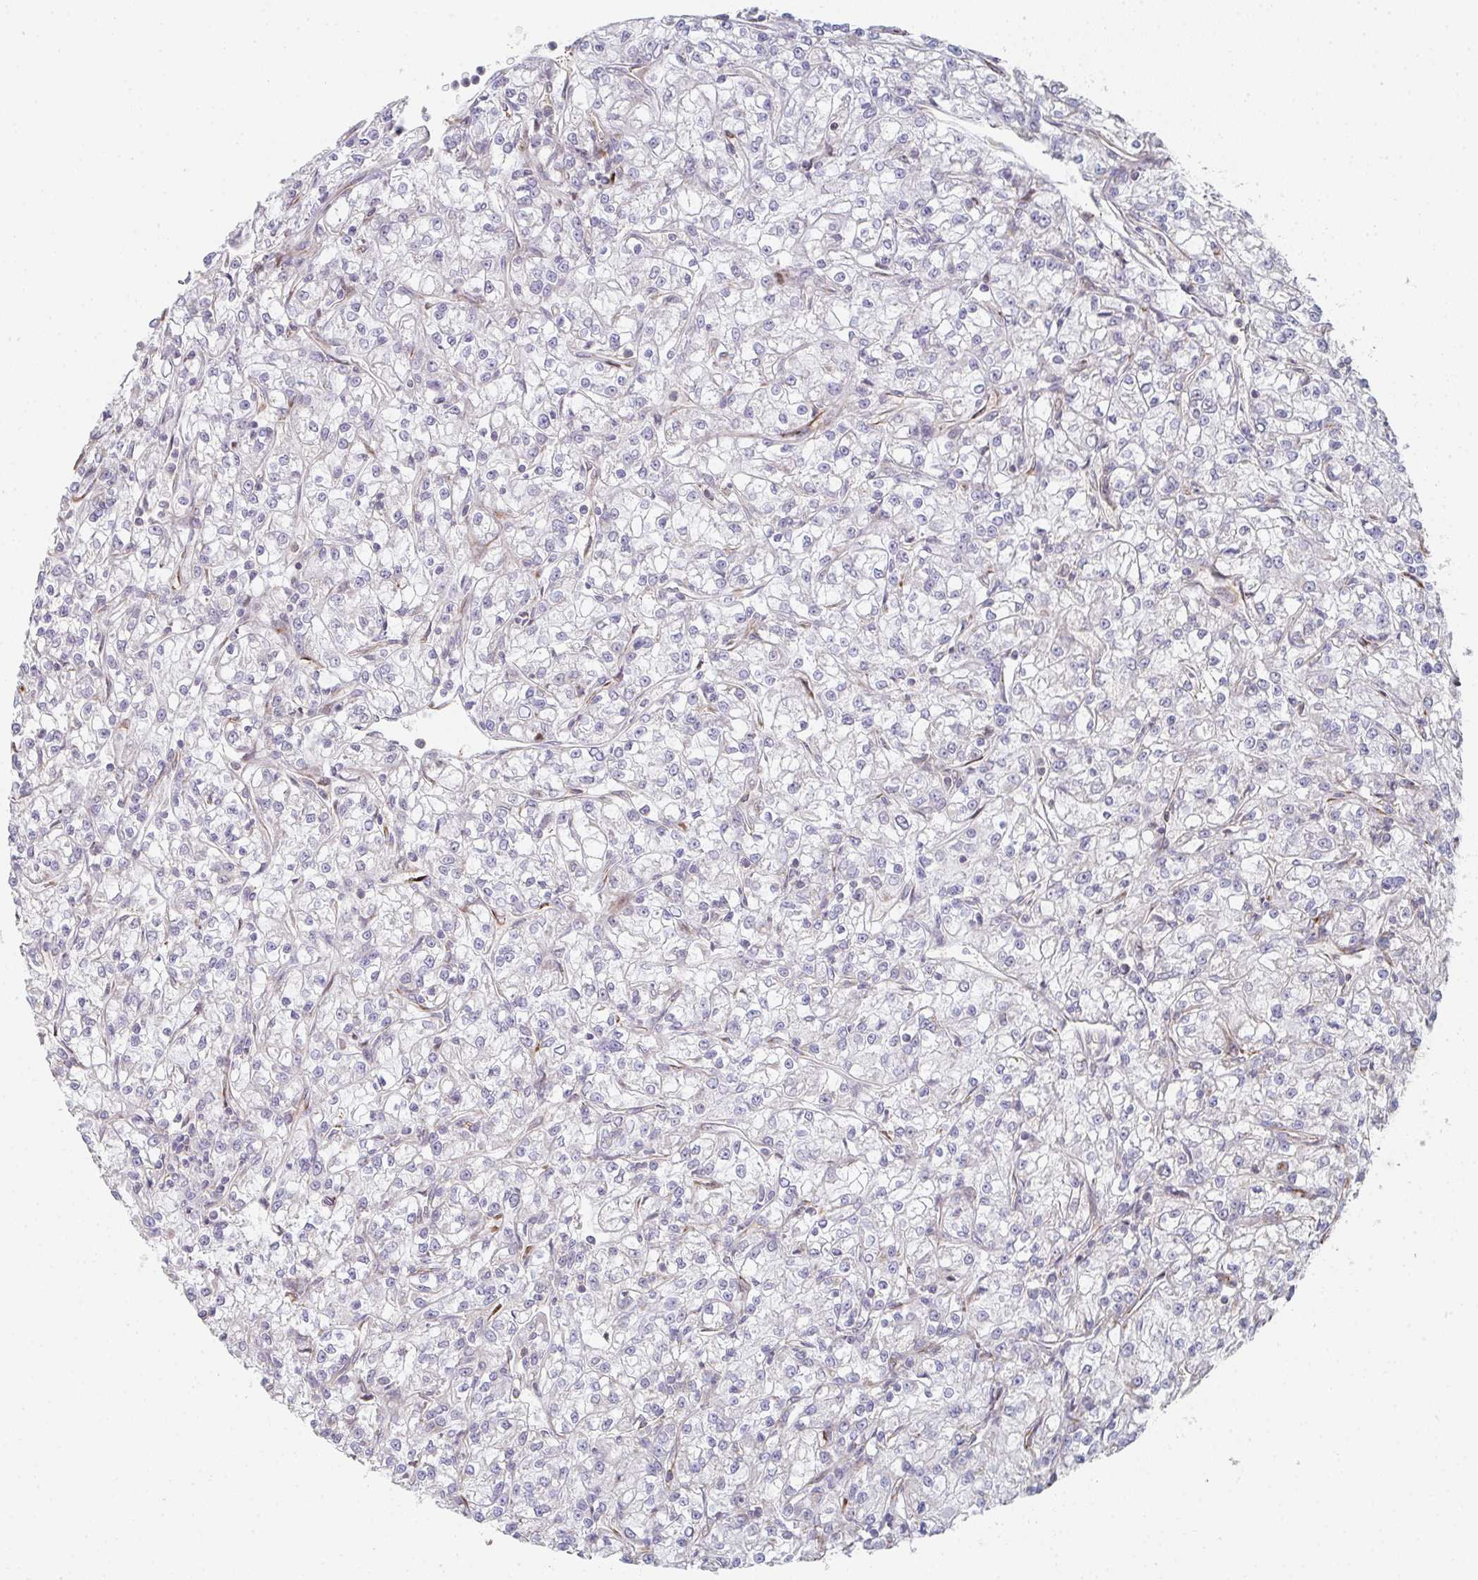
{"staining": {"intensity": "negative", "quantity": "none", "location": "none"}, "tissue": "renal cancer", "cell_type": "Tumor cells", "image_type": "cancer", "snomed": [{"axis": "morphology", "description": "Adenocarcinoma, NOS"}, {"axis": "topography", "description": "Kidney"}], "caption": "A micrograph of renal adenocarcinoma stained for a protein exhibits no brown staining in tumor cells. (DAB (3,3'-diaminobenzidine) IHC visualized using brightfield microscopy, high magnification).", "gene": "ZNF526", "patient": {"sex": "female", "age": 59}}